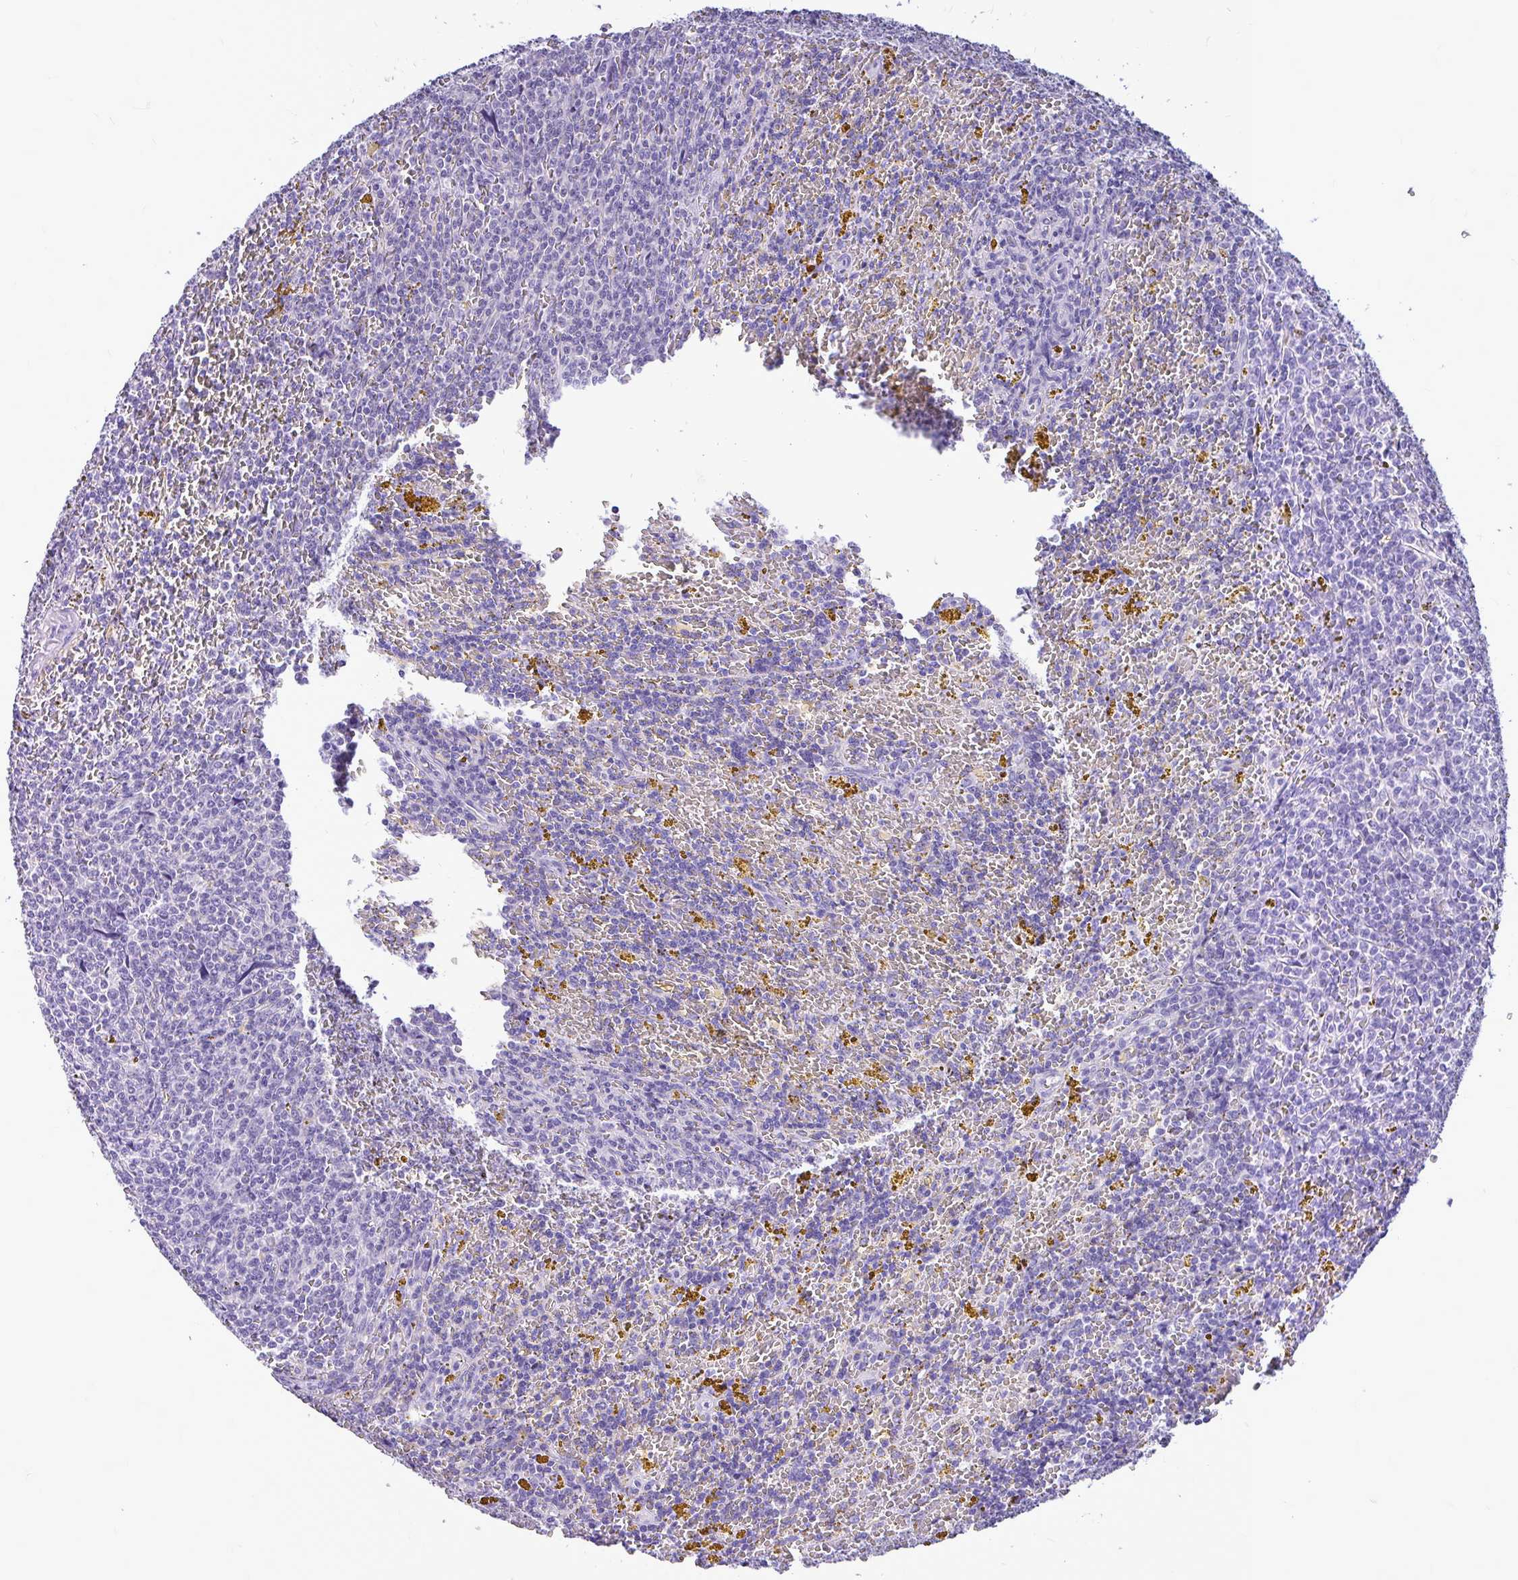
{"staining": {"intensity": "negative", "quantity": "none", "location": "none"}, "tissue": "lymphoma", "cell_type": "Tumor cells", "image_type": "cancer", "snomed": [{"axis": "morphology", "description": "Malignant lymphoma, non-Hodgkin's type, Low grade"}, {"axis": "topography", "description": "Spleen"}, {"axis": "topography", "description": "Lymph node"}], "caption": "Protein analysis of malignant lymphoma, non-Hodgkin's type (low-grade) shows no significant positivity in tumor cells.", "gene": "MAP1LC3A", "patient": {"sex": "female", "age": 66}}